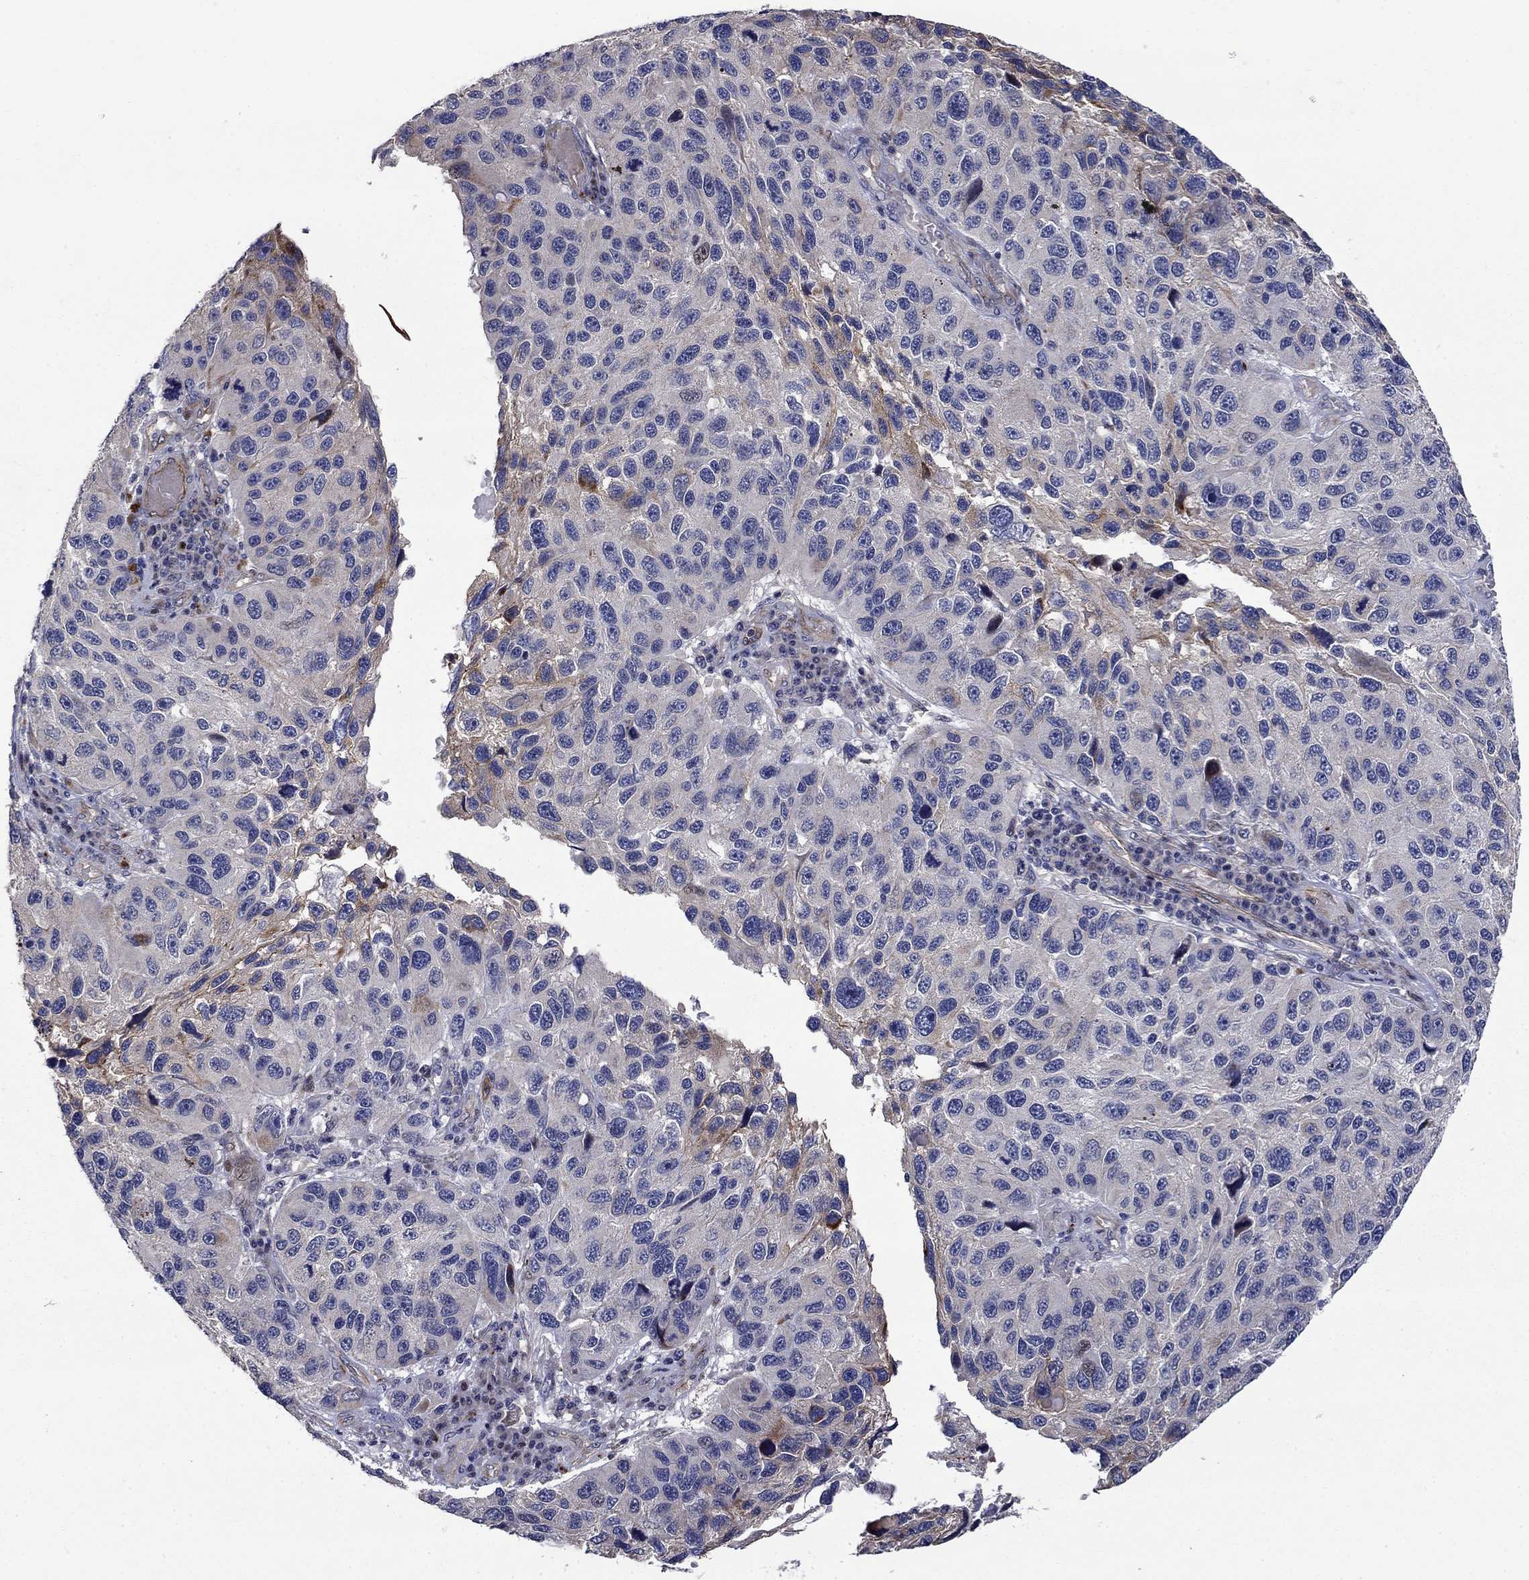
{"staining": {"intensity": "strong", "quantity": "<25%", "location": "cytoplasmic/membranous"}, "tissue": "melanoma", "cell_type": "Tumor cells", "image_type": "cancer", "snomed": [{"axis": "morphology", "description": "Malignant melanoma, NOS"}, {"axis": "topography", "description": "Skin"}], "caption": "Strong cytoplasmic/membranous protein expression is identified in about <25% of tumor cells in malignant melanoma. (IHC, brightfield microscopy, high magnification).", "gene": "SLC7A1", "patient": {"sex": "male", "age": 53}}